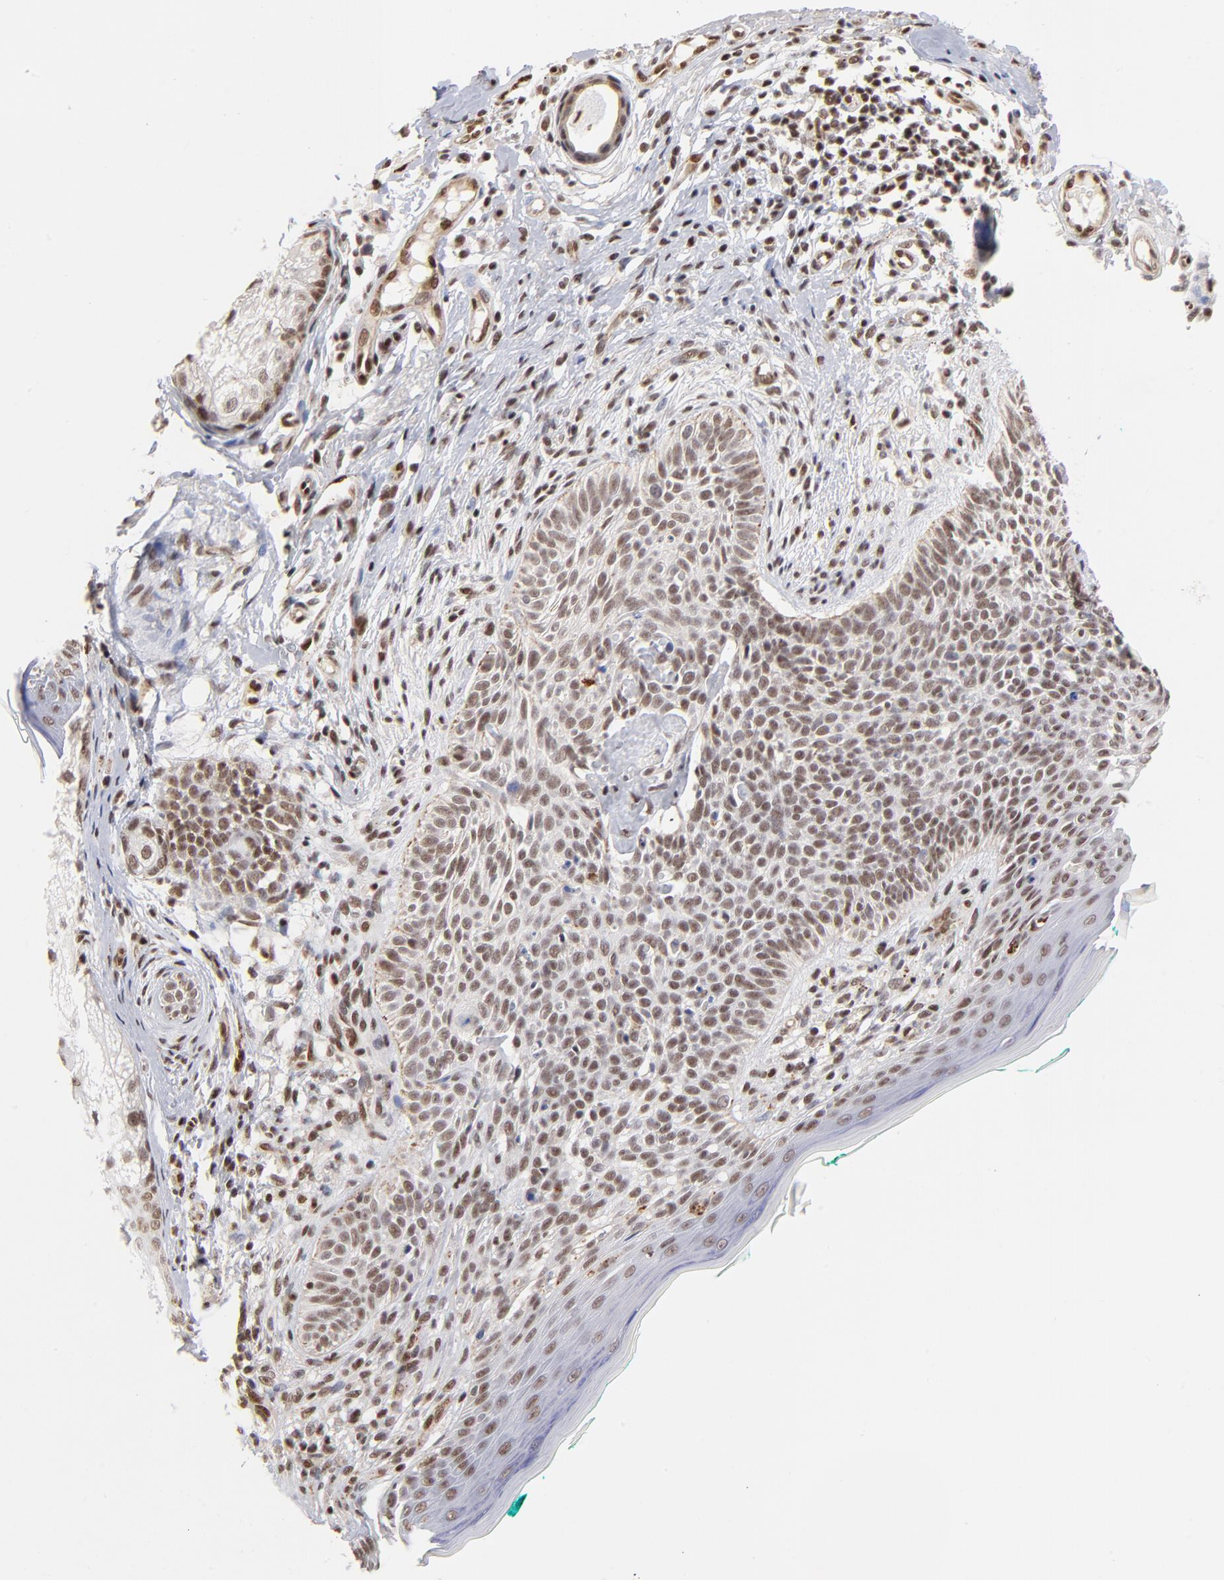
{"staining": {"intensity": "weak", "quantity": ">75%", "location": "nuclear"}, "tissue": "skin cancer", "cell_type": "Tumor cells", "image_type": "cancer", "snomed": [{"axis": "morphology", "description": "Normal tissue, NOS"}, {"axis": "morphology", "description": "Basal cell carcinoma"}, {"axis": "topography", "description": "Skin"}], "caption": "An IHC histopathology image of neoplastic tissue is shown. Protein staining in brown labels weak nuclear positivity in basal cell carcinoma (skin) within tumor cells.", "gene": "GABPA", "patient": {"sex": "male", "age": 76}}